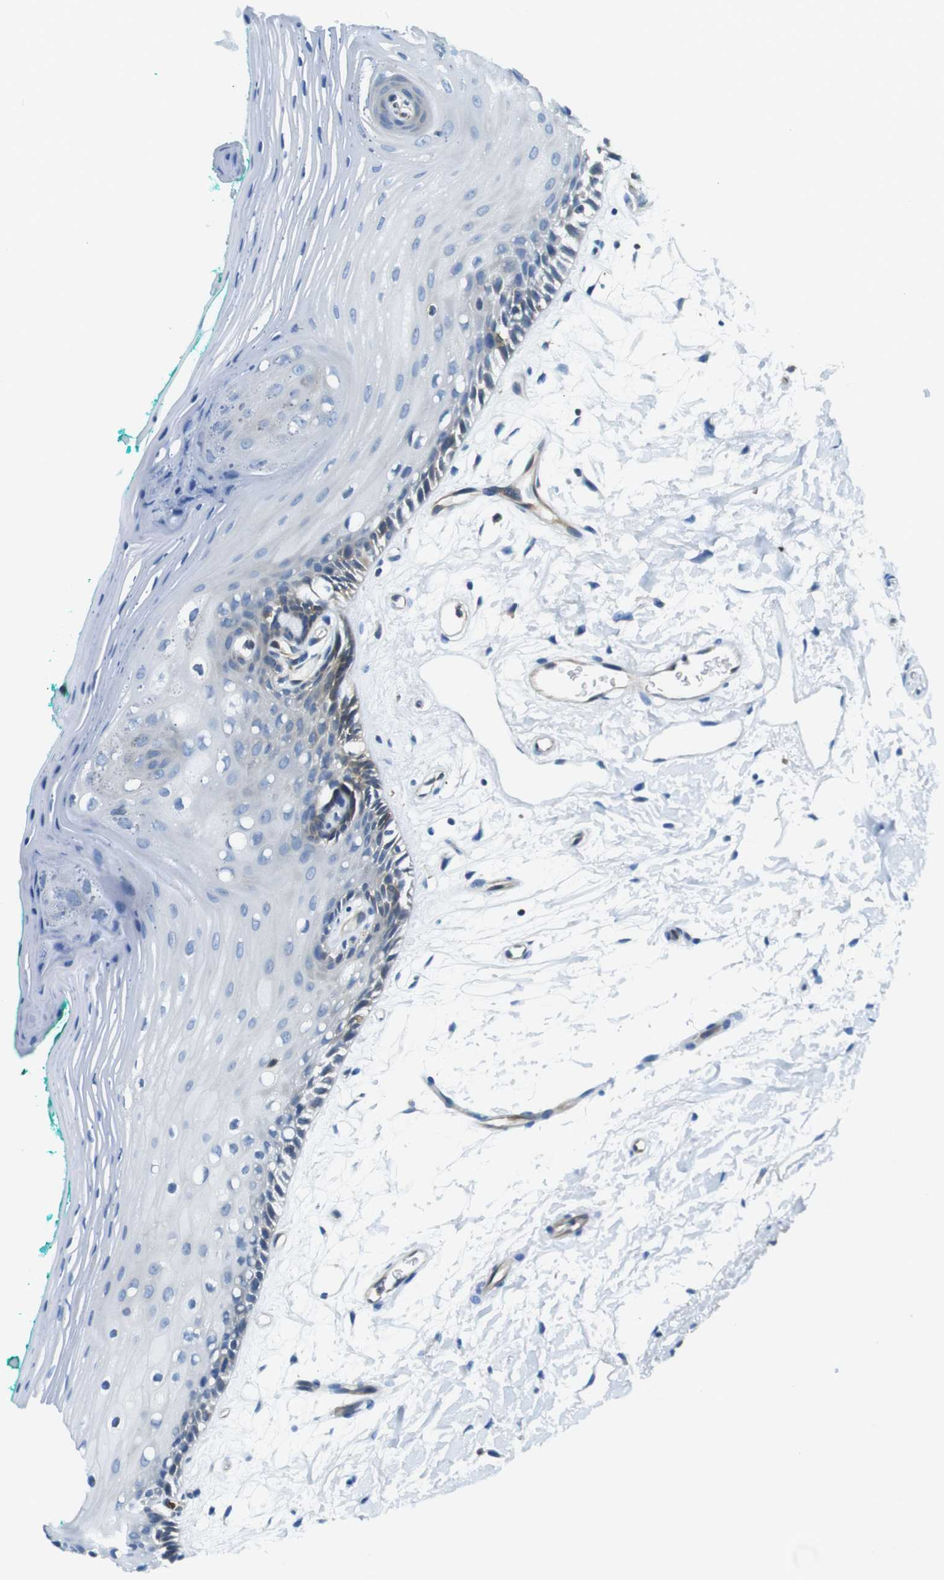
{"staining": {"intensity": "weak", "quantity": "<25%", "location": "cytoplasmic/membranous"}, "tissue": "oral mucosa", "cell_type": "Squamous epithelial cells", "image_type": "normal", "snomed": [{"axis": "morphology", "description": "Normal tissue, NOS"}, {"axis": "topography", "description": "Skeletal muscle"}, {"axis": "topography", "description": "Oral tissue"}, {"axis": "topography", "description": "Peripheral nerve tissue"}], "caption": "Immunohistochemical staining of benign oral mucosa reveals no significant staining in squamous epithelial cells.", "gene": "TES", "patient": {"sex": "female", "age": 84}}